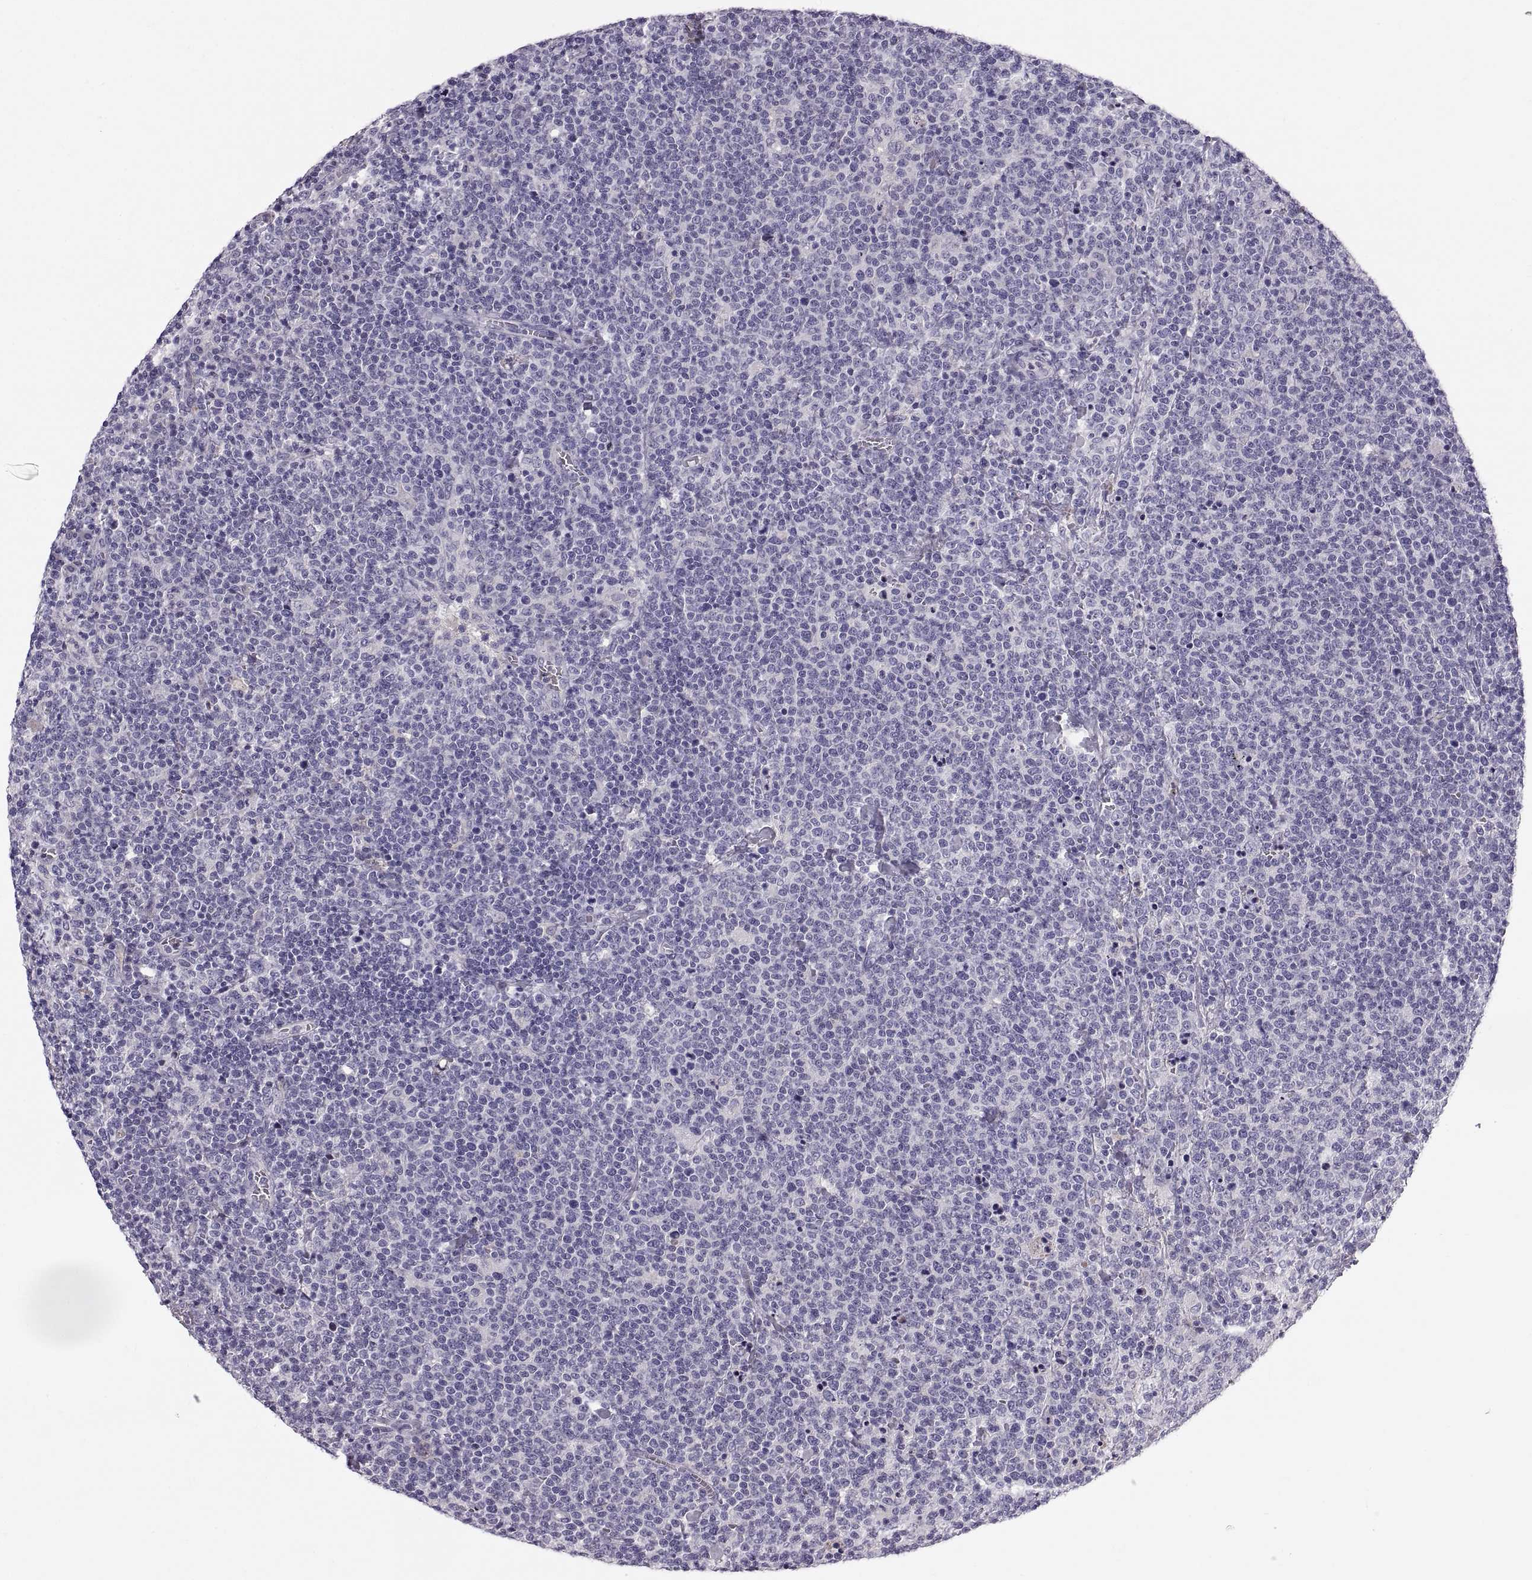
{"staining": {"intensity": "negative", "quantity": "none", "location": "none"}, "tissue": "lymphoma", "cell_type": "Tumor cells", "image_type": "cancer", "snomed": [{"axis": "morphology", "description": "Malignant lymphoma, non-Hodgkin's type, High grade"}, {"axis": "topography", "description": "Lymph node"}], "caption": "An immunohistochemistry micrograph of malignant lymphoma, non-Hodgkin's type (high-grade) is shown. There is no staining in tumor cells of malignant lymphoma, non-Hodgkin's type (high-grade).", "gene": "ADAM32", "patient": {"sex": "male", "age": 61}}